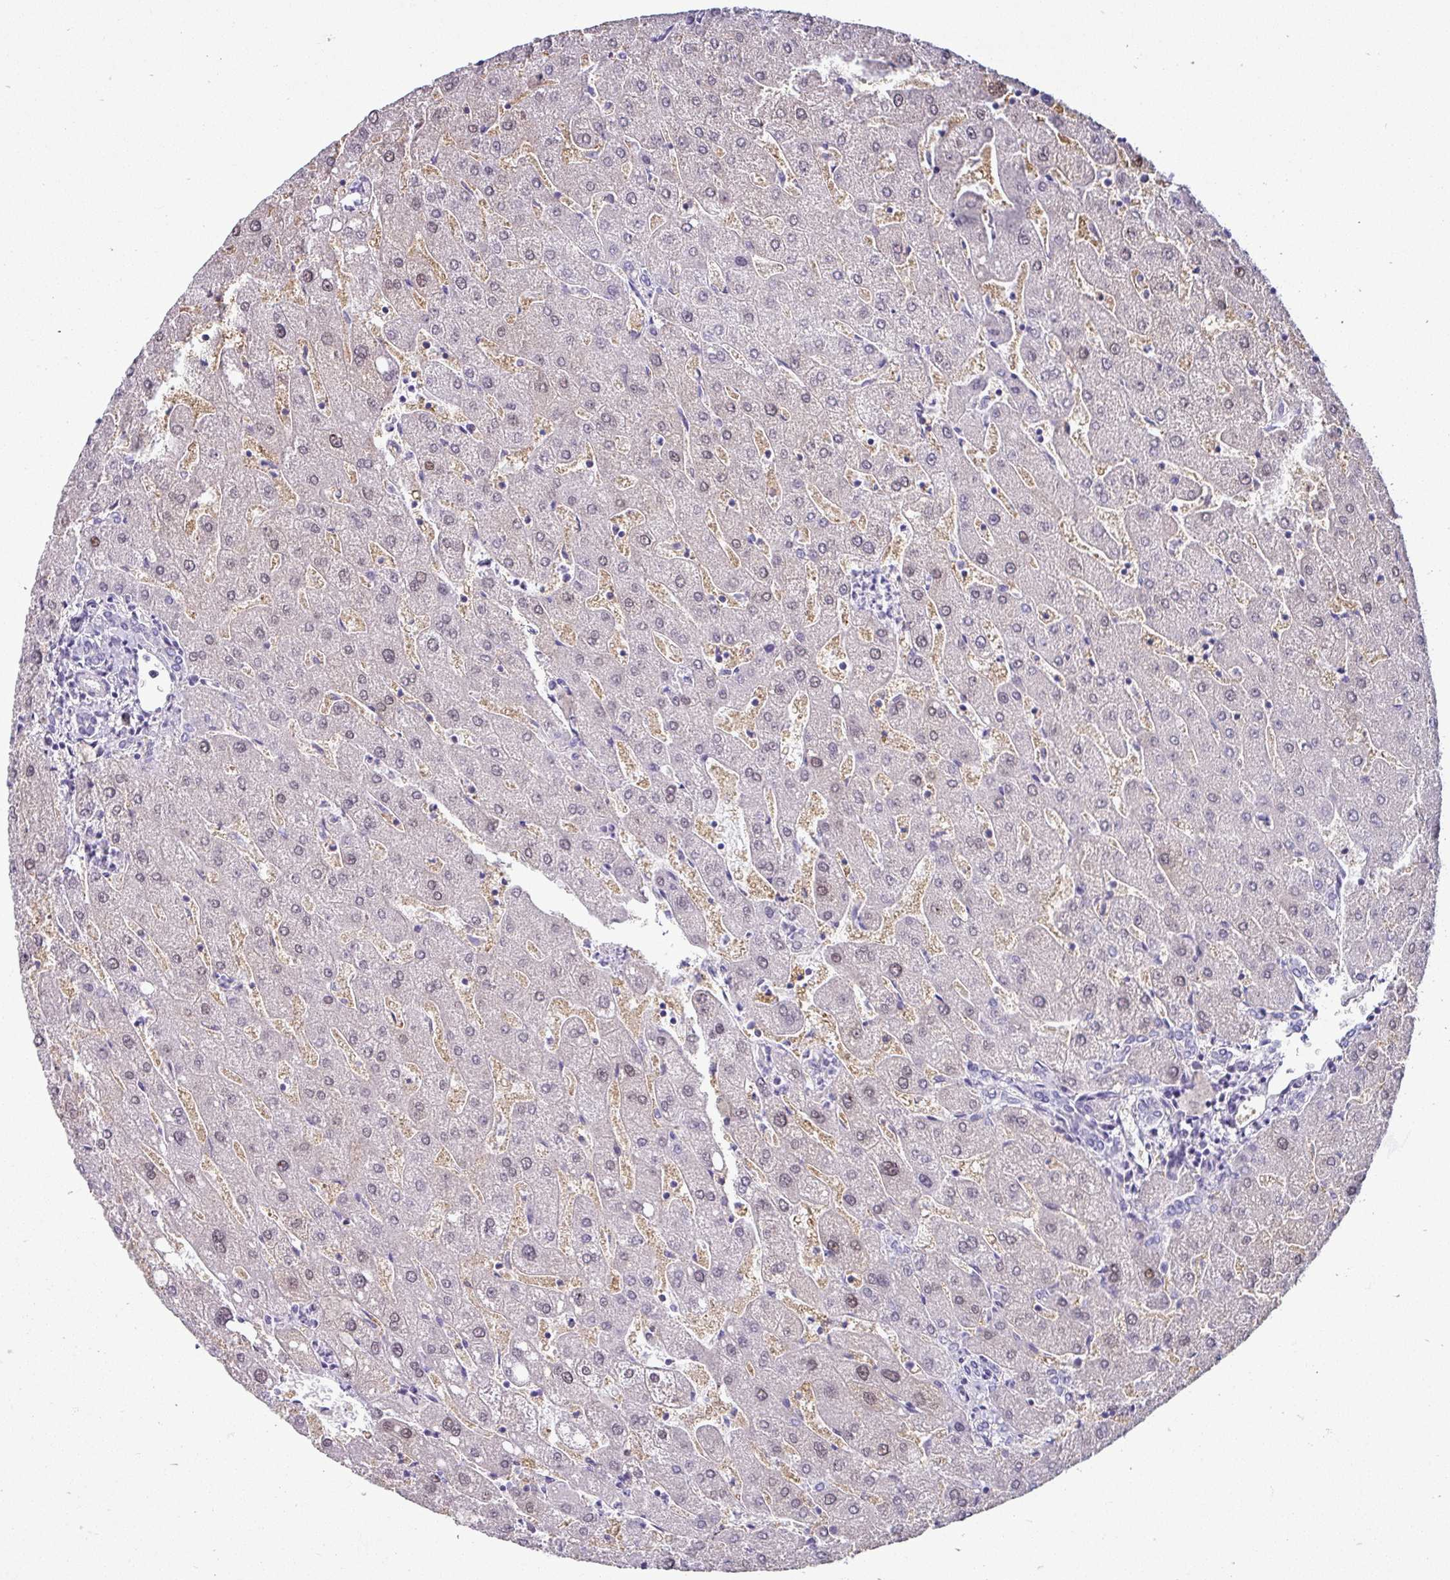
{"staining": {"intensity": "negative", "quantity": "none", "location": "none"}, "tissue": "liver", "cell_type": "Cholangiocytes", "image_type": "normal", "snomed": [{"axis": "morphology", "description": "Normal tissue, NOS"}, {"axis": "topography", "description": "Liver"}], "caption": "High power microscopy micrograph of an IHC photomicrograph of unremarkable liver, revealing no significant staining in cholangiocytes. (DAB IHC with hematoxylin counter stain).", "gene": "VCX2", "patient": {"sex": "male", "age": 67}}